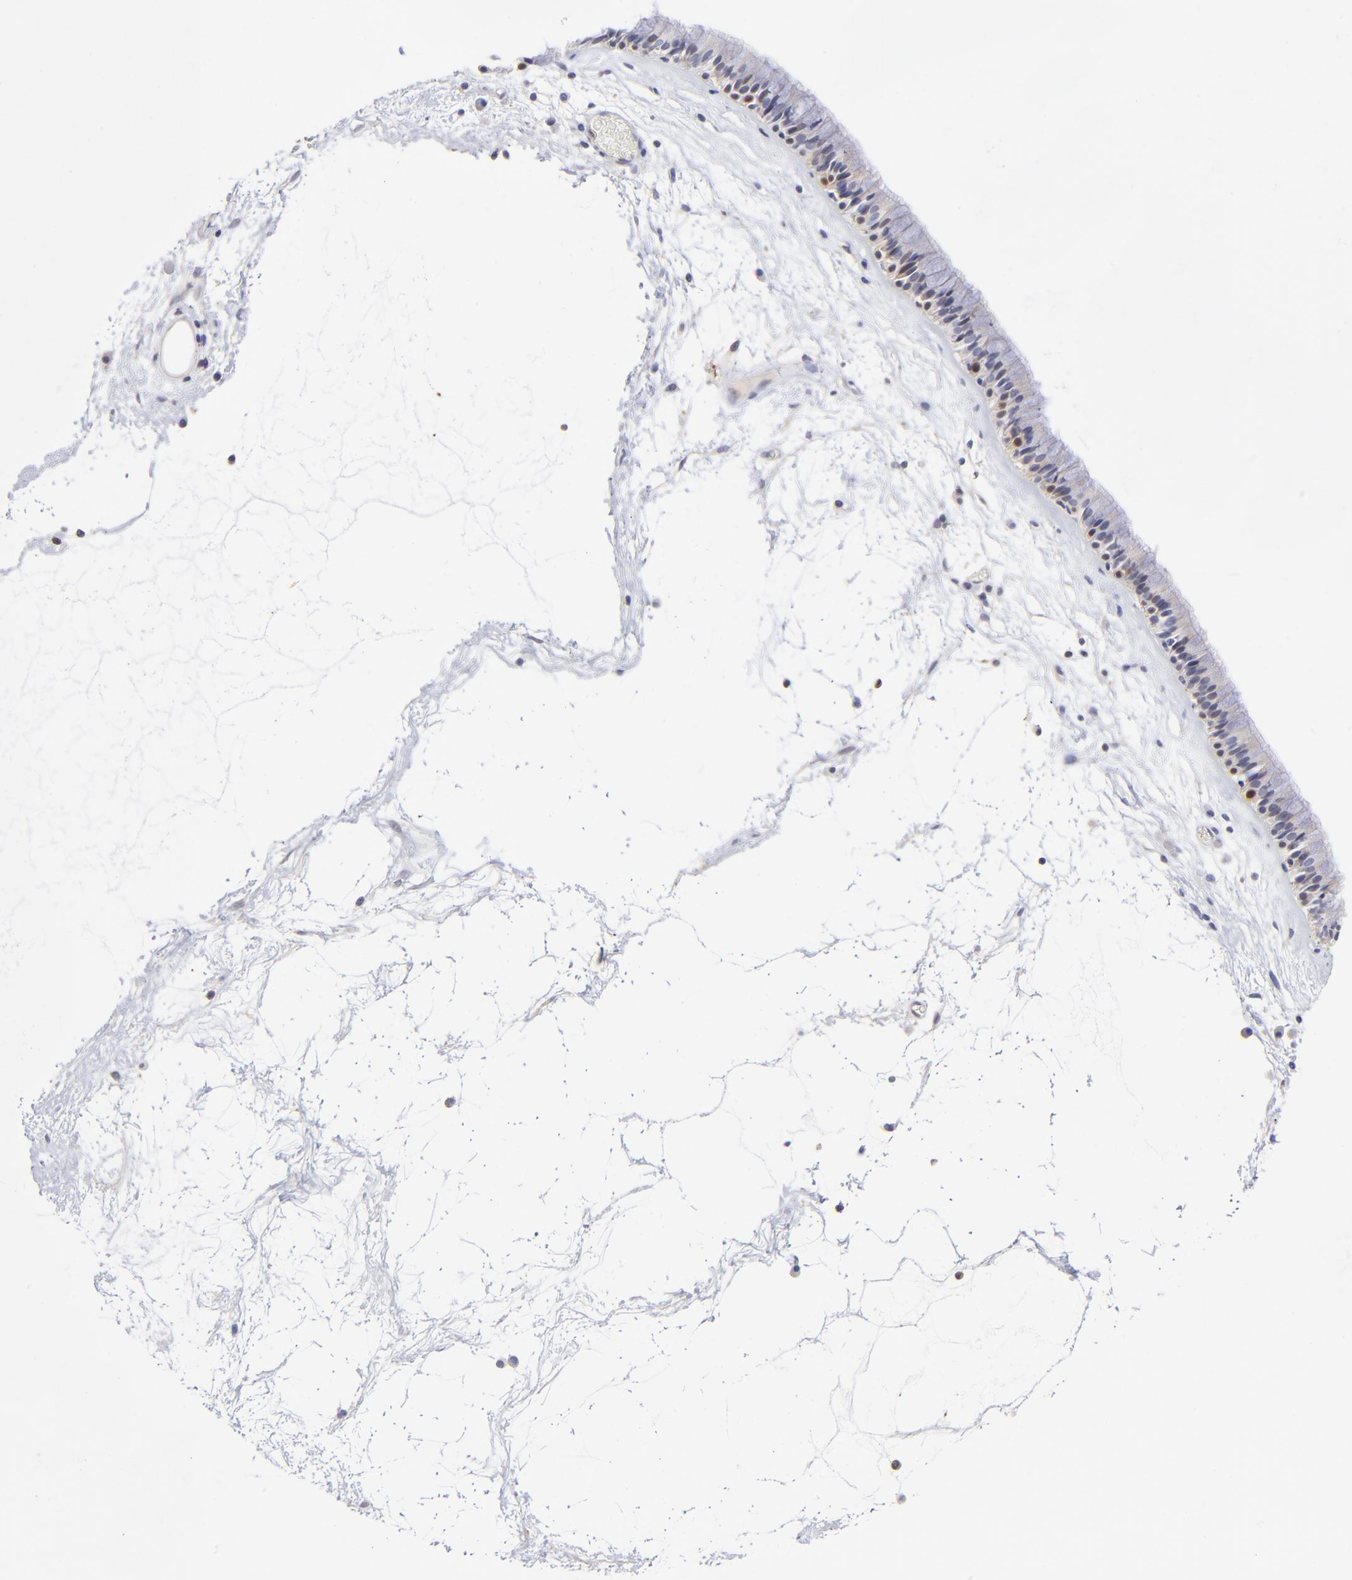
{"staining": {"intensity": "moderate", "quantity": "25%-75%", "location": "cytoplasmic/membranous,nuclear"}, "tissue": "nasopharynx", "cell_type": "Respiratory epithelial cells", "image_type": "normal", "snomed": [{"axis": "morphology", "description": "Normal tissue, NOS"}, {"axis": "morphology", "description": "Inflammation, NOS"}, {"axis": "topography", "description": "Nasopharynx"}], "caption": "An image showing moderate cytoplasmic/membranous,nuclear expression in approximately 25%-75% of respiratory epithelial cells in unremarkable nasopharynx, as visualized by brown immunohistochemical staining.", "gene": "DCTPP1", "patient": {"sex": "male", "age": 48}}